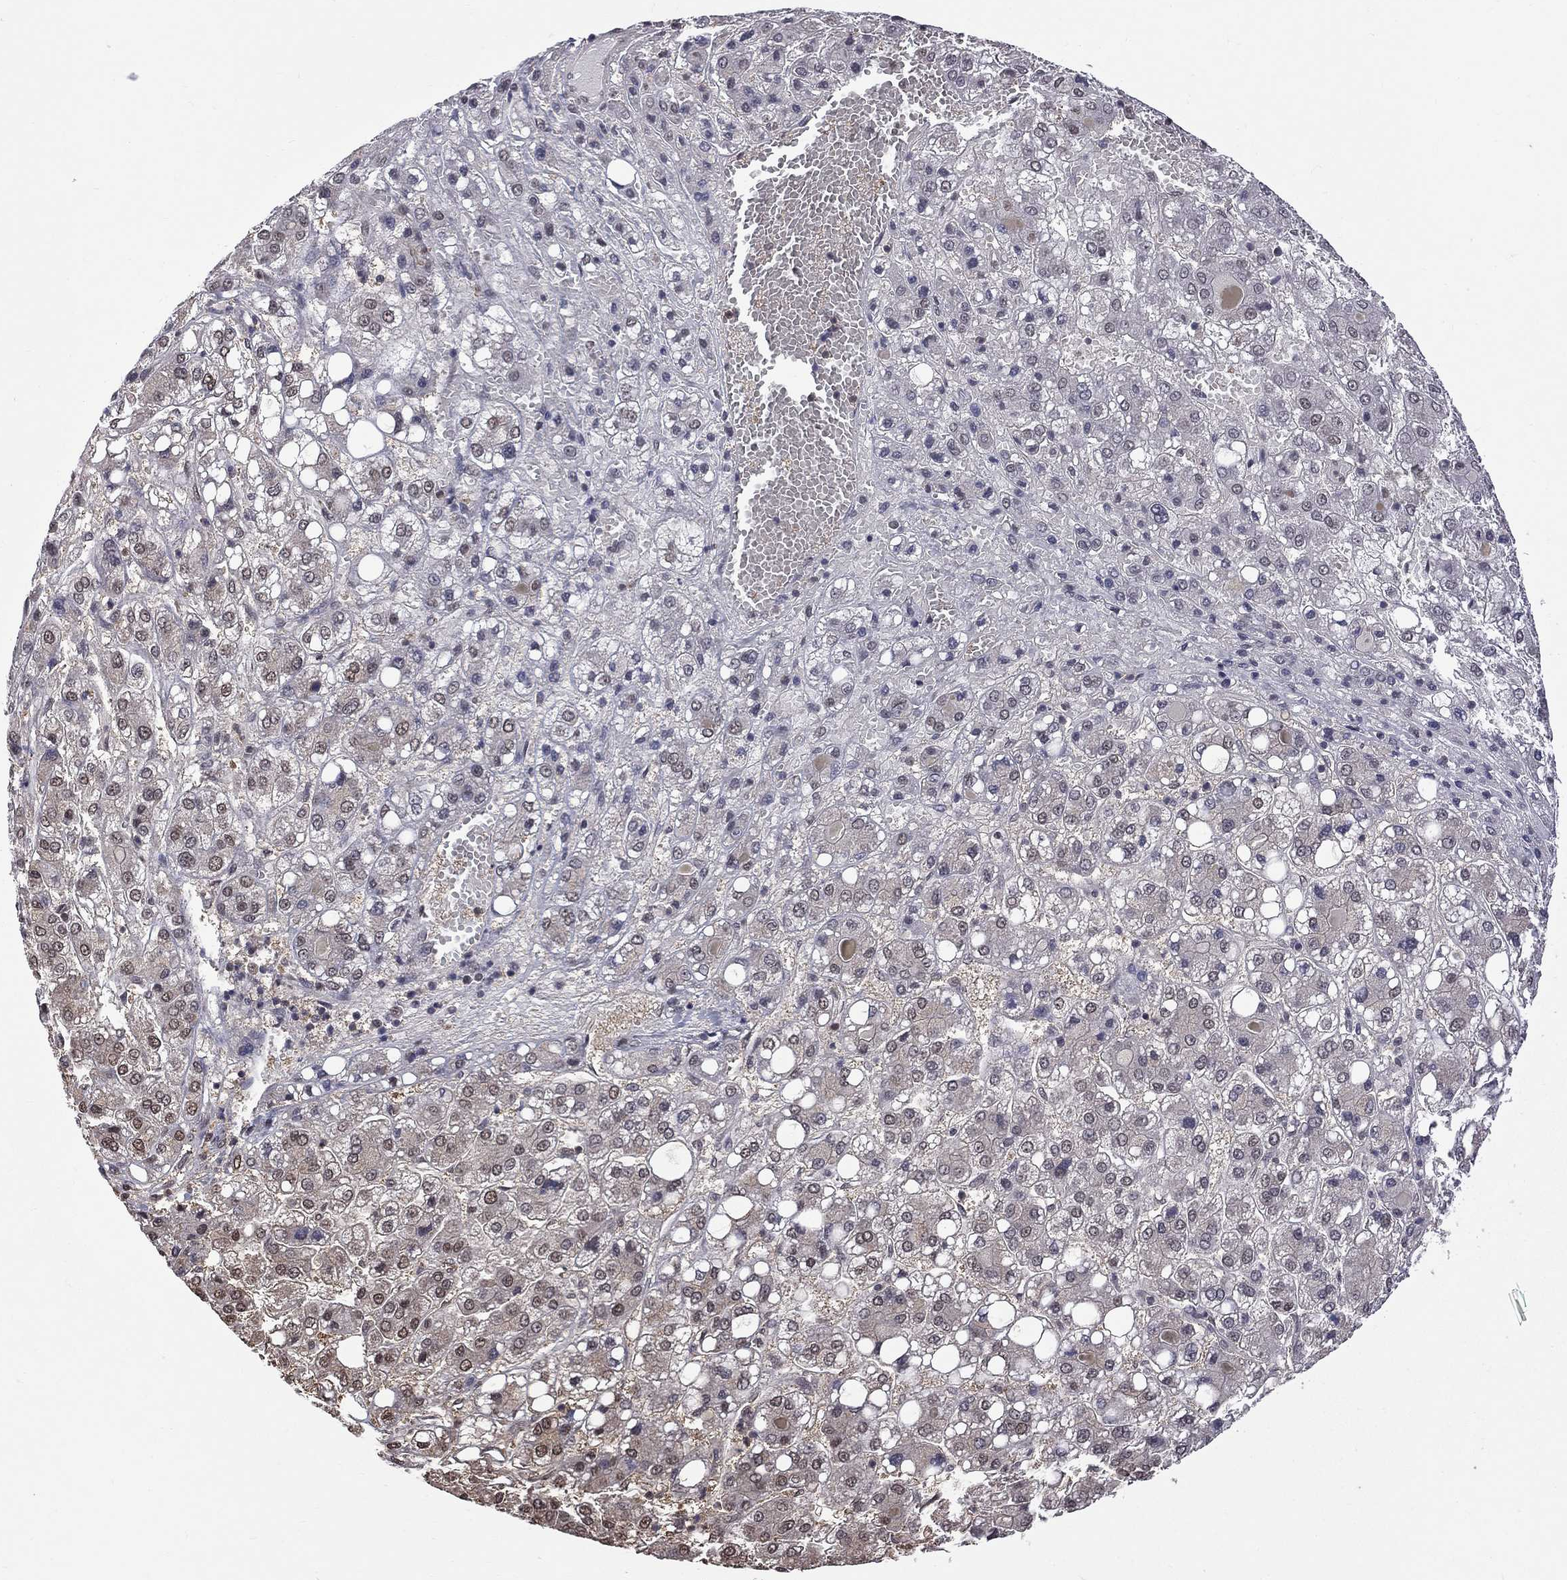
{"staining": {"intensity": "weak", "quantity": "<25%", "location": "nuclear"}, "tissue": "liver cancer", "cell_type": "Tumor cells", "image_type": "cancer", "snomed": [{"axis": "morphology", "description": "Carcinoma, Hepatocellular, NOS"}, {"axis": "topography", "description": "Liver"}], "caption": "Tumor cells are negative for protein expression in human liver hepatocellular carcinoma.", "gene": "RFWD3", "patient": {"sex": "male", "age": 73}}